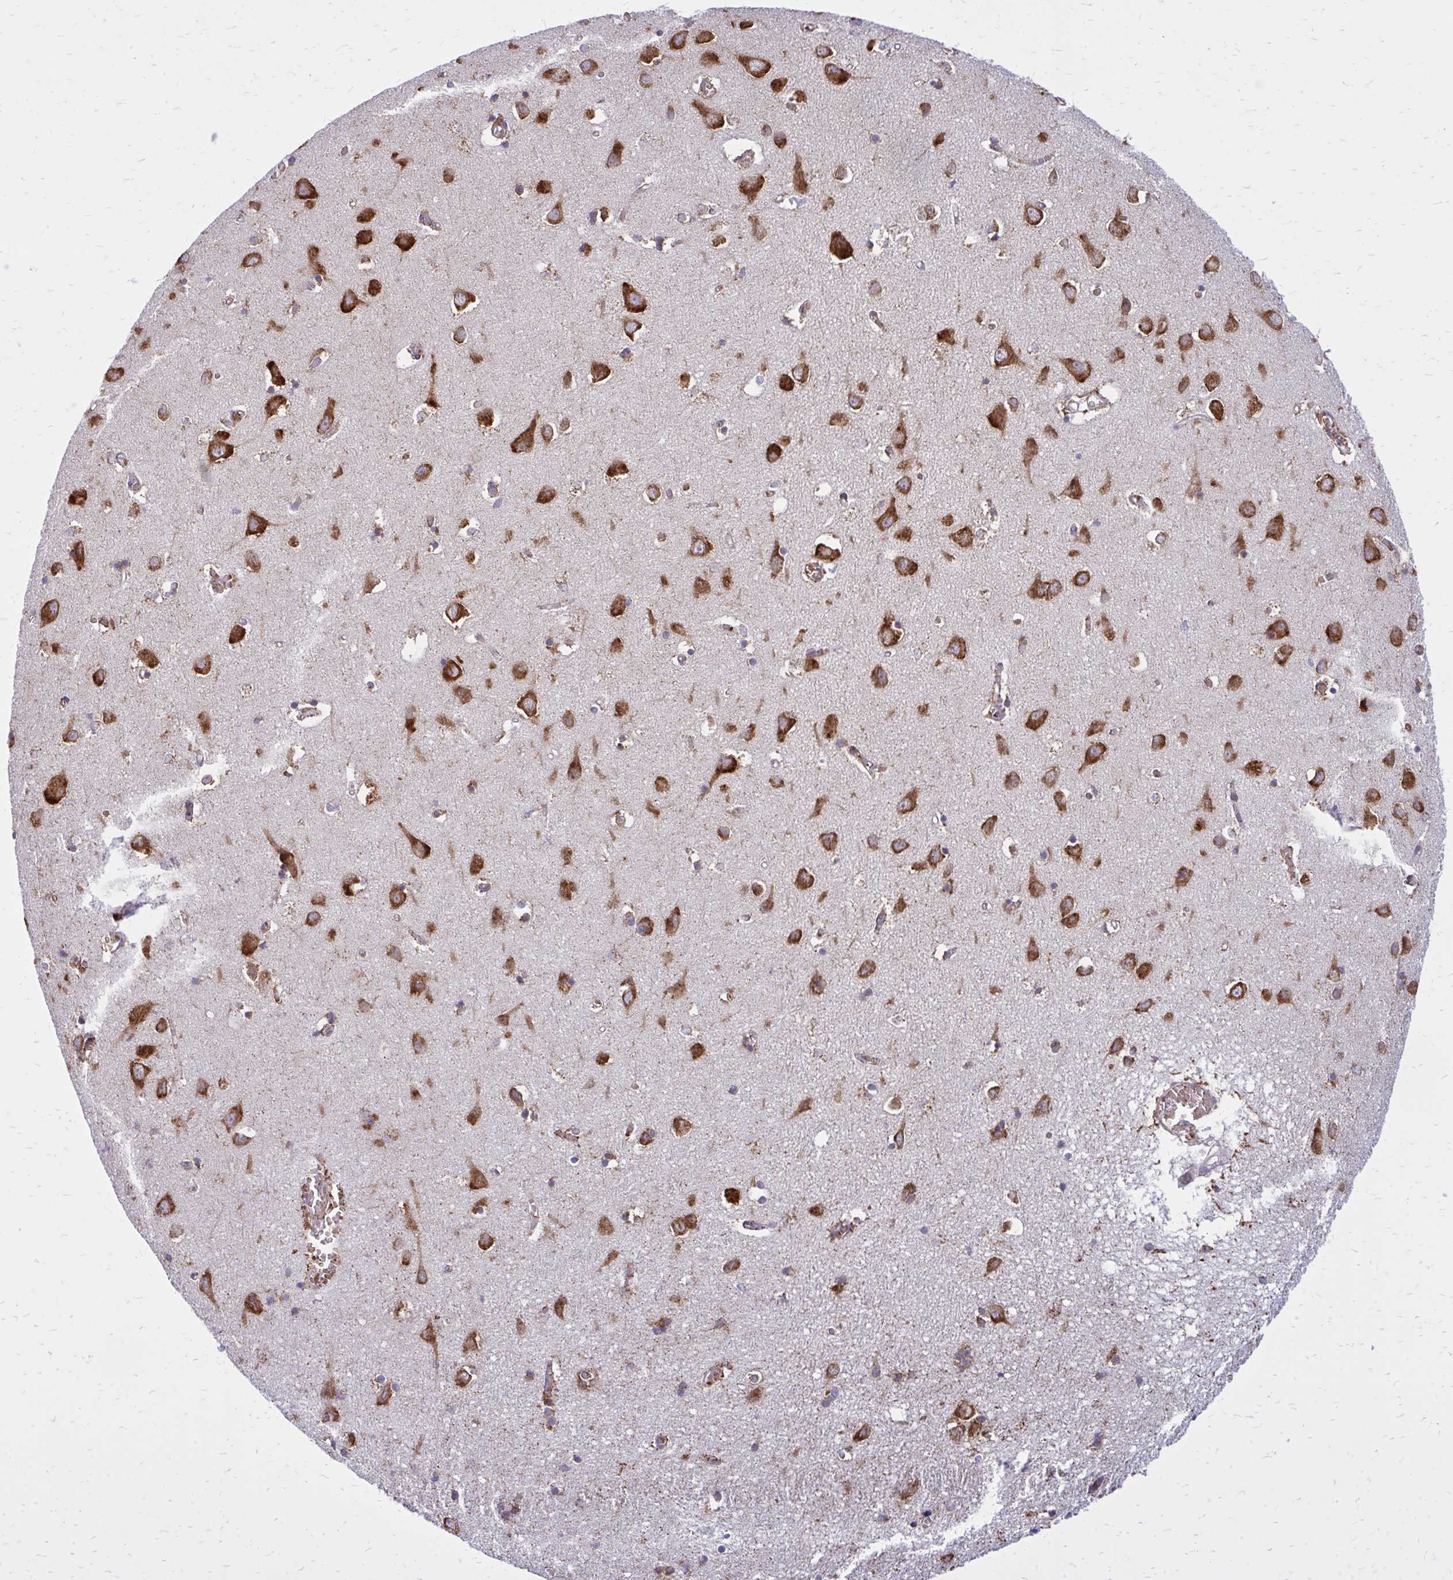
{"staining": {"intensity": "weak", "quantity": "25%-75%", "location": "cytoplasmic/membranous"}, "tissue": "cerebral cortex", "cell_type": "Endothelial cells", "image_type": "normal", "snomed": [{"axis": "morphology", "description": "Normal tissue, NOS"}, {"axis": "topography", "description": "Cerebral cortex"}], "caption": "Human cerebral cortex stained with a brown dye exhibits weak cytoplasmic/membranous positive expression in about 25%-75% of endothelial cells.", "gene": "PDK4", "patient": {"sex": "male", "age": 70}}